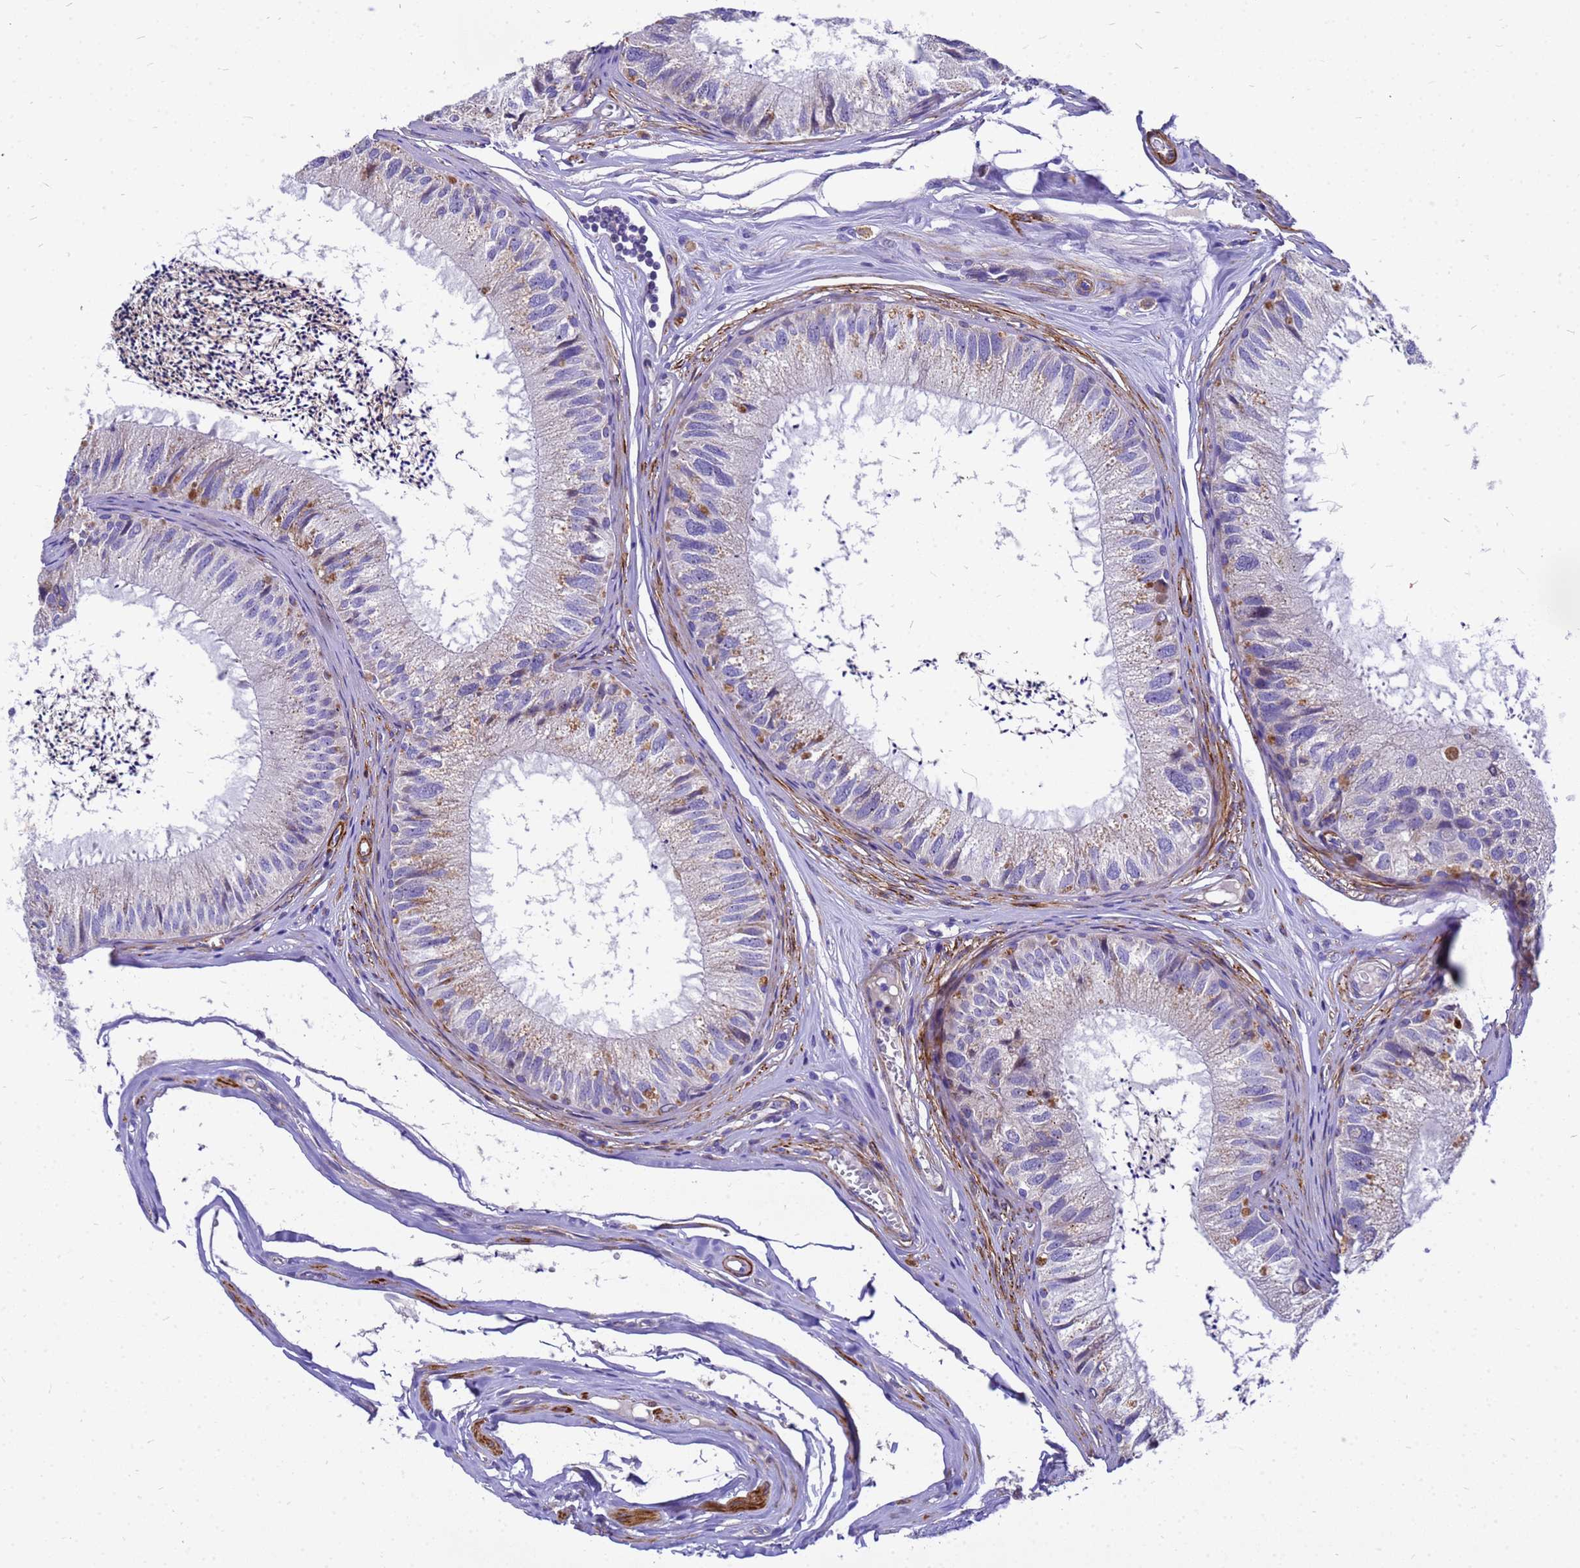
{"staining": {"intensity": "strong", "quantity": "<25%", "location": "cytoplasmic/membranous"}, "tissue": "epididymis", "cell_type": "Glandular cells", "image_type": "normal", "snomed": [{"axis": "morphology", "description": "Normal tissue, NOS"}, {"axis": "topography", "description": "Epididymis"}], "caption": "A medium amount of strong cytoplasmic/membranous expression is present in about <25% of glandular cells in benign epididymis. The staining was performed using DAB (3,3'-diaminobenzidine), with brown indicating positive protein expression. Nuclei are stained blue with hematoxylin.", "gene": "POP7", "patient": {"sex": "male", "age": 79}}